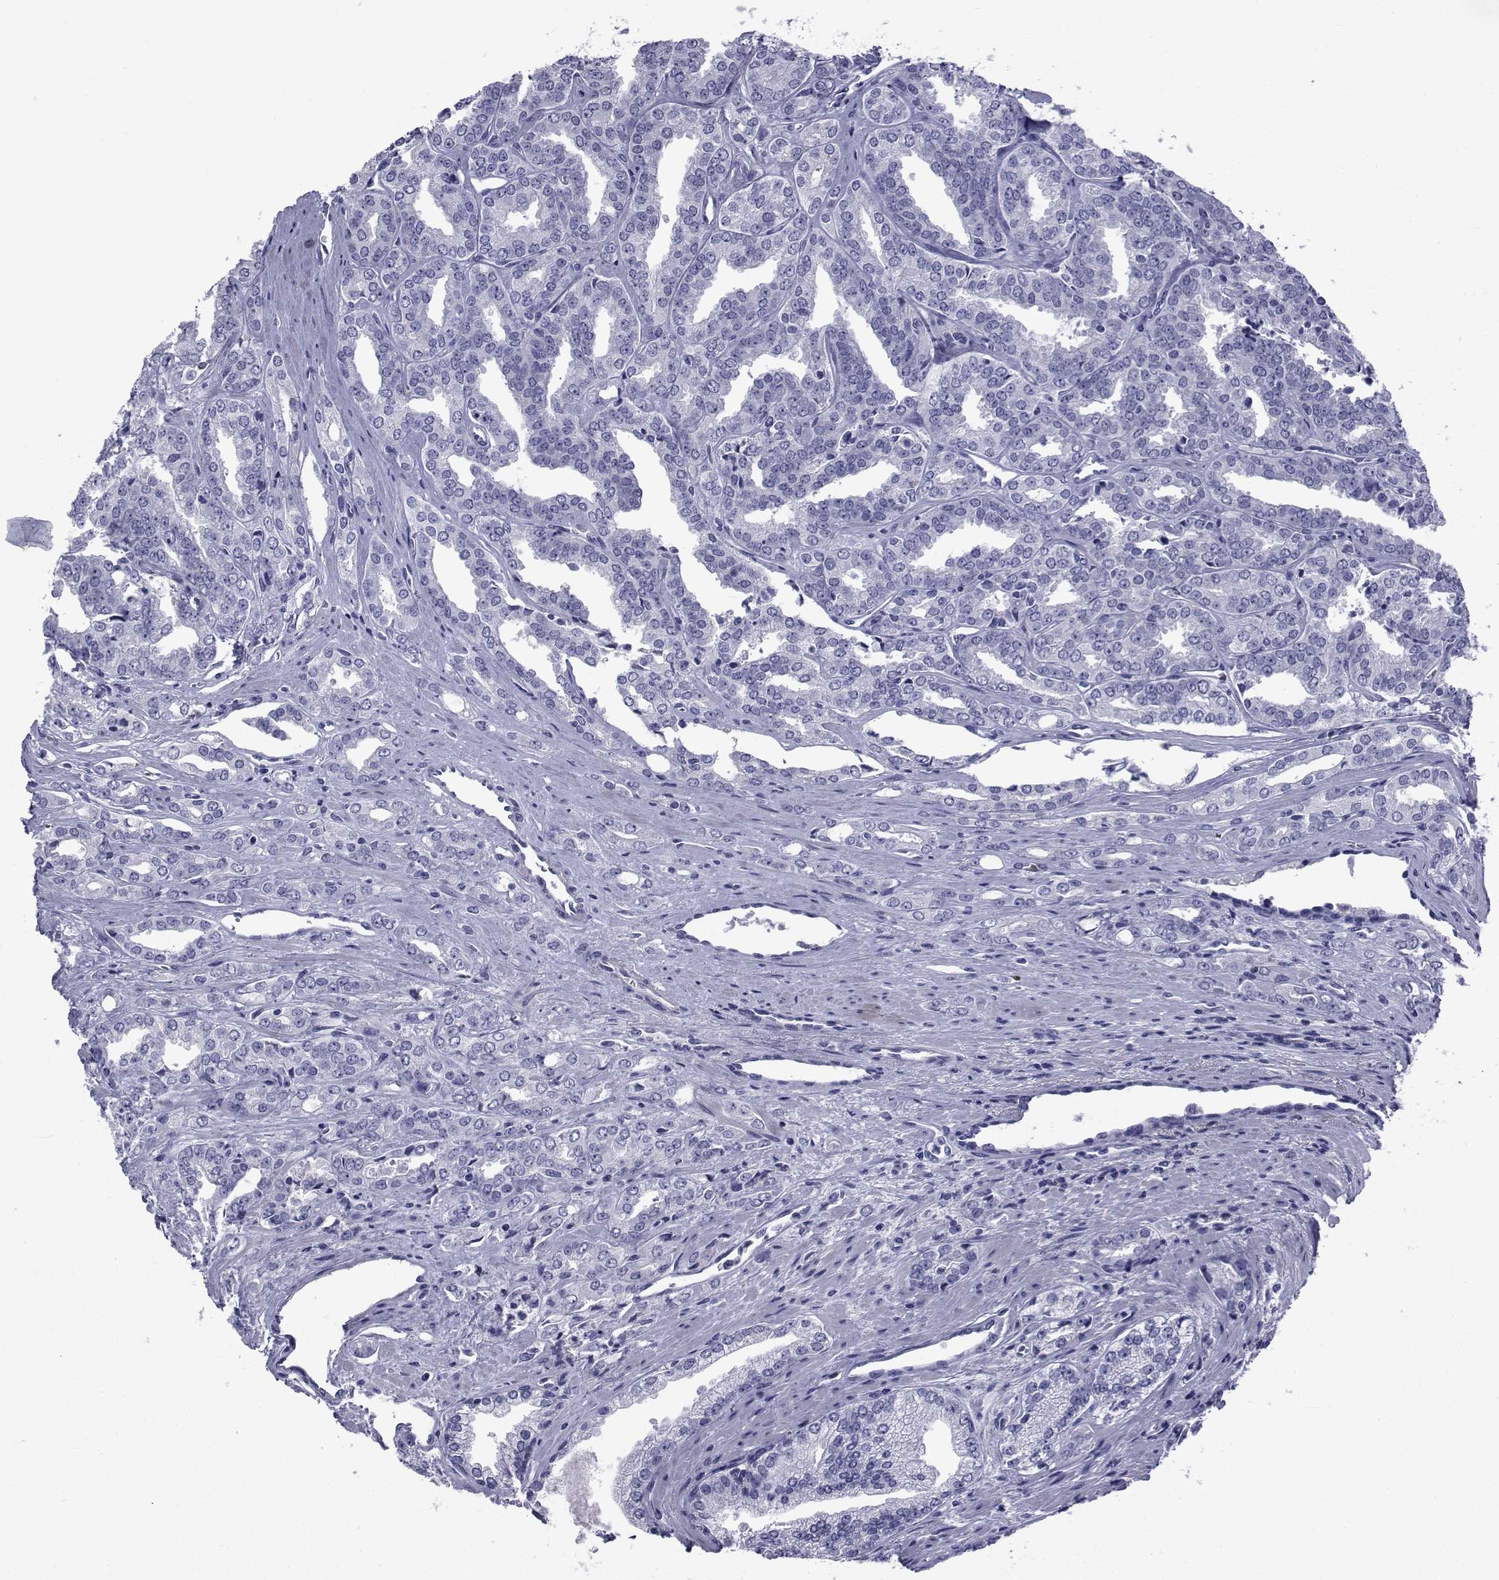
{"staining": {"intensity": "negative", "quantity": "none", "location": "none"}, "tissue": "prostate cancer", "cell_type": "Tumor cells", "image_type": "cancer", "snomed": [{"axis": "morphology", "description": "Adenocarcinoma, NOS"}, {"axis": "morphology", "description": "Adenocarcinoma, High grade"}, {"axis": "topography", "description": "Prostate"}], "caption": "An image of prostate cancer stained for a protein displays no brown staining in tumor cells.", "gene": "ROPN1", "patient": {"sex": "male", "age": 70}}